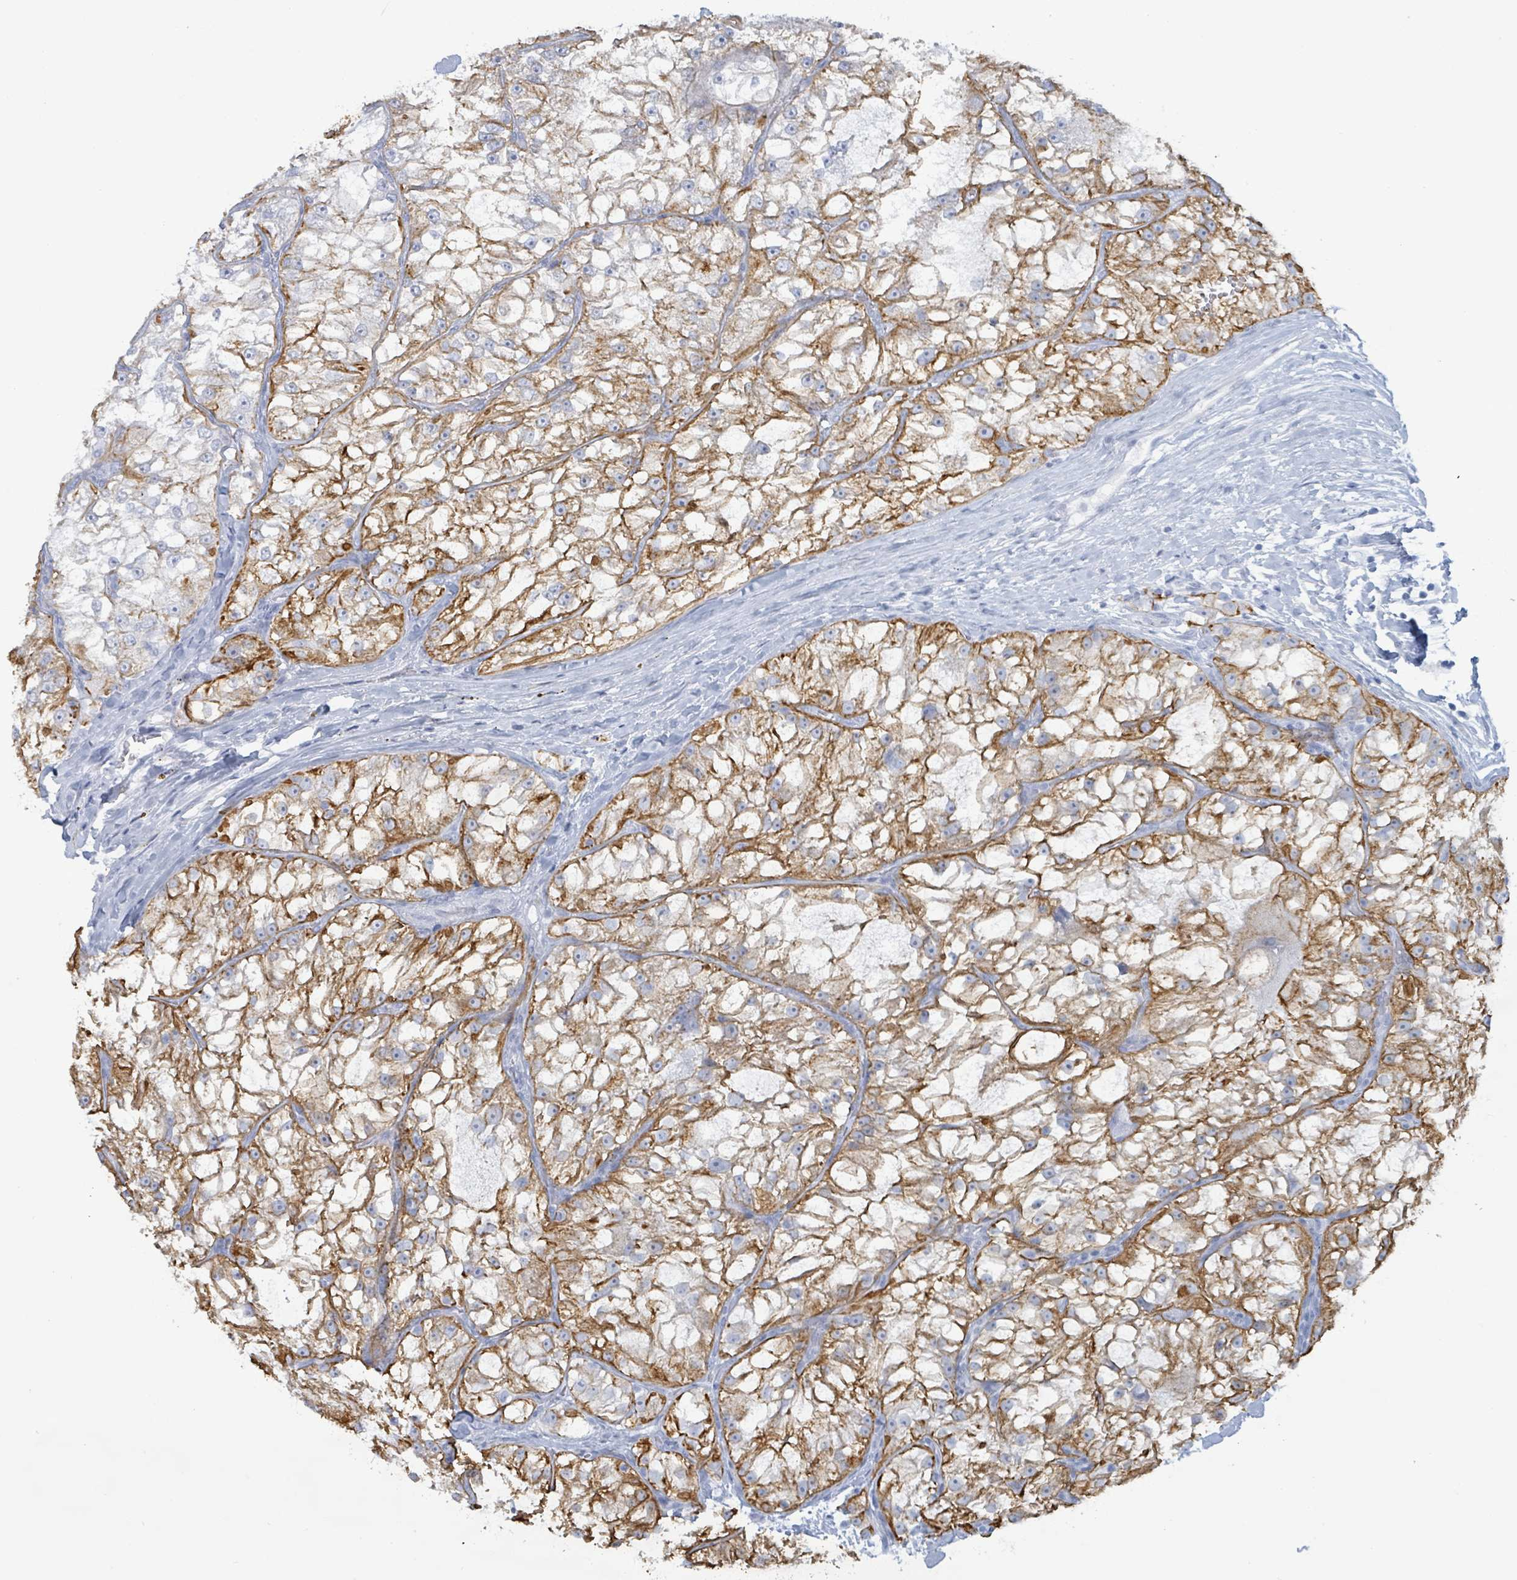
{"staining": {"intensity": "moderate", "quantity": ">75%", "location": "cytoplasmic/membranous"}, "tissue": "renal cancer", "cell_type": "Tumor cells", "image_type": "cancer", "snomed": [{"axis": "morphology", "description": "Adenocarcinoma, NOS"}, {"axis": "topography", "description": "Kidney"}], "caption": "Protein staining of adenocarcinoma (renal) tissue reveals moderate cytoplasmic/membranous staining in about >75% of tumor cells. Ihc stains the protein of interest in brown and the nuclei are stained blue.", "gene": "KRT8", "patient": {"sex": "female", "age": 72}}